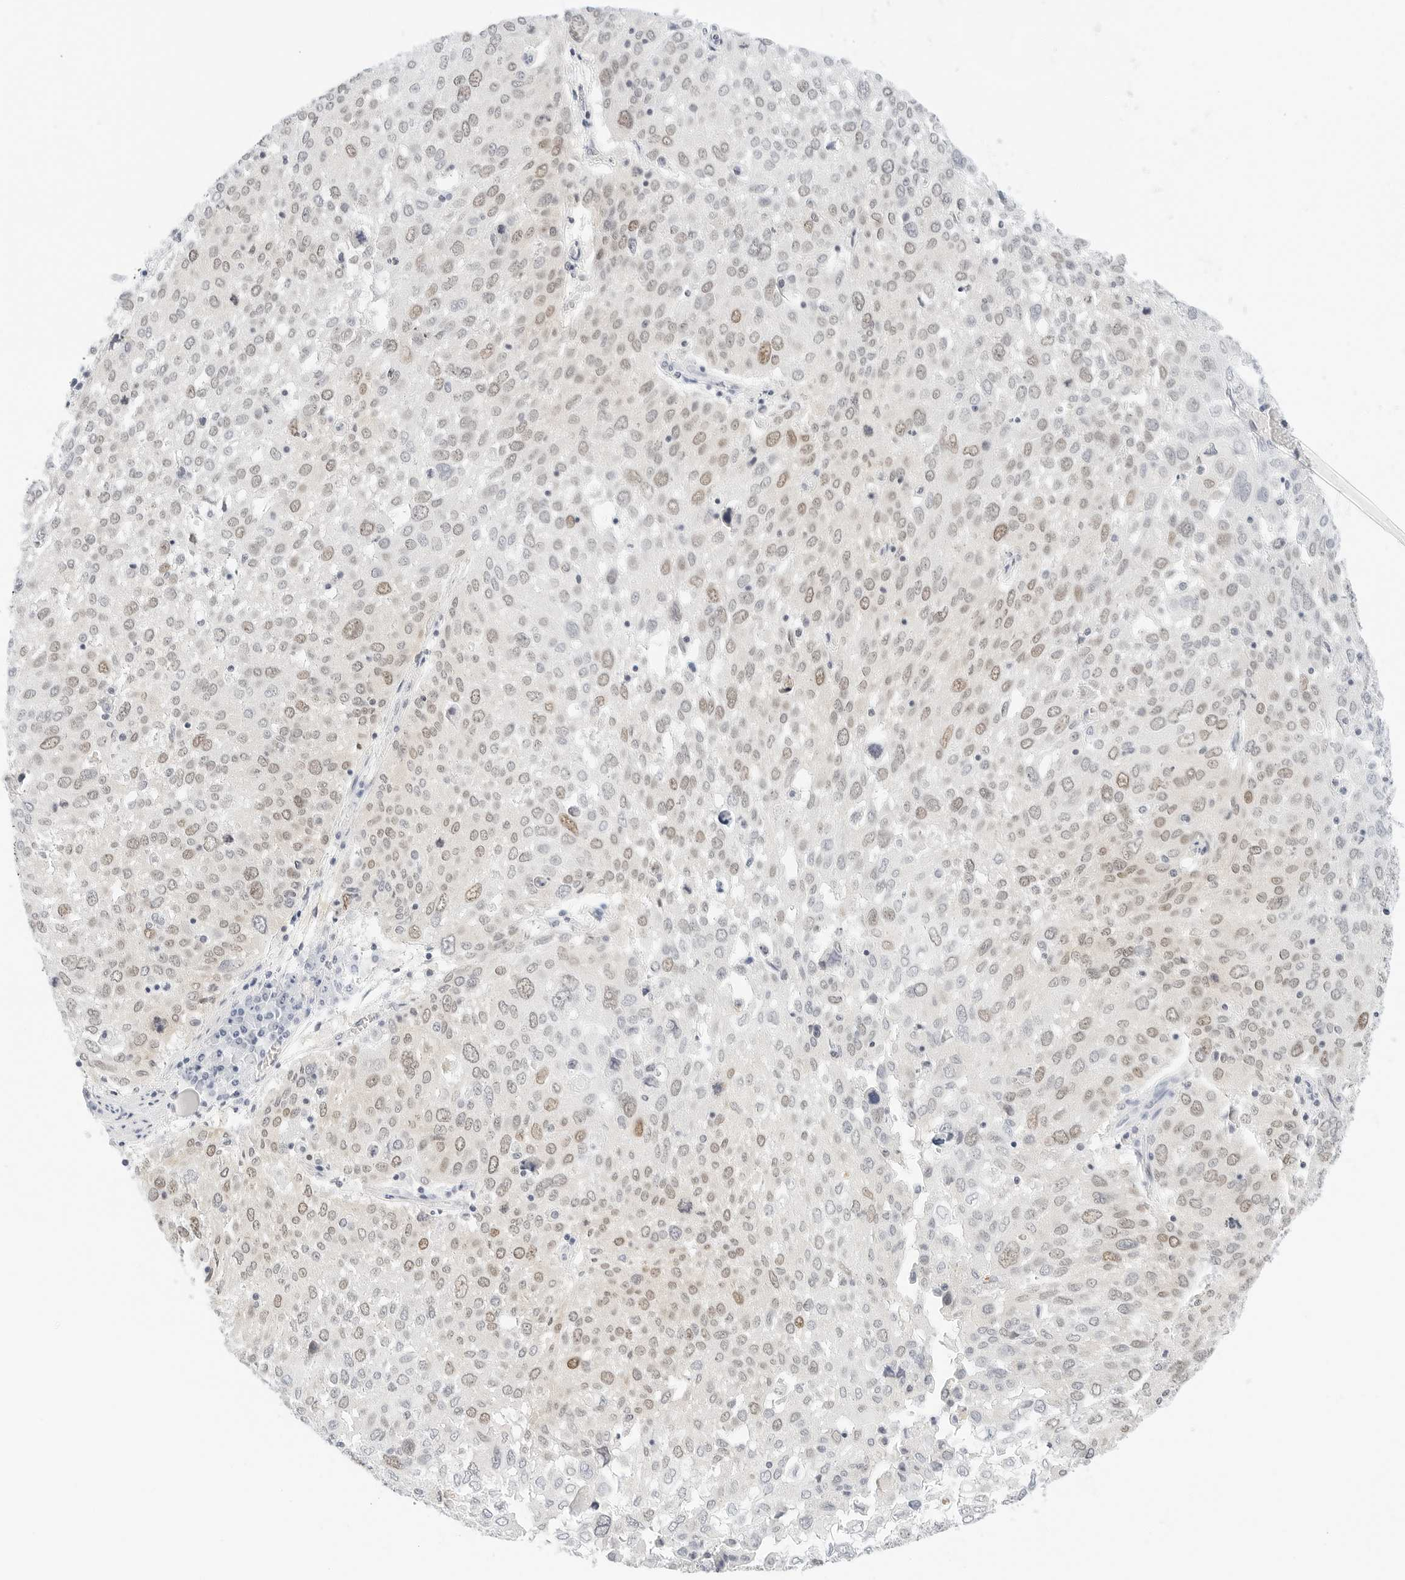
{"staining": {"intensity": "weak", "quantity": "25%-75%", "location": "nuclear"}, "tissue": "lung cancer", "cell_type": "Tumor cells", "image_type": "cancer", "snomed": [{"axis": "morphology", "description": "Squamous cell carcinoma, NOS"}, {"axis": "topography", "description": "Lung"}], "caption": "Protein staining demonstrates weak nuclear expression in approximately 25%-75% of tumor cells in lung cancer. (Stains: DAB (3,3'-diaminobenzidine) in brown, nuclei in blue, Microscopy: brightfield microscopy at high magnification).", "gene": "CD22", "patient": {"sex": "male", "age": 65}}